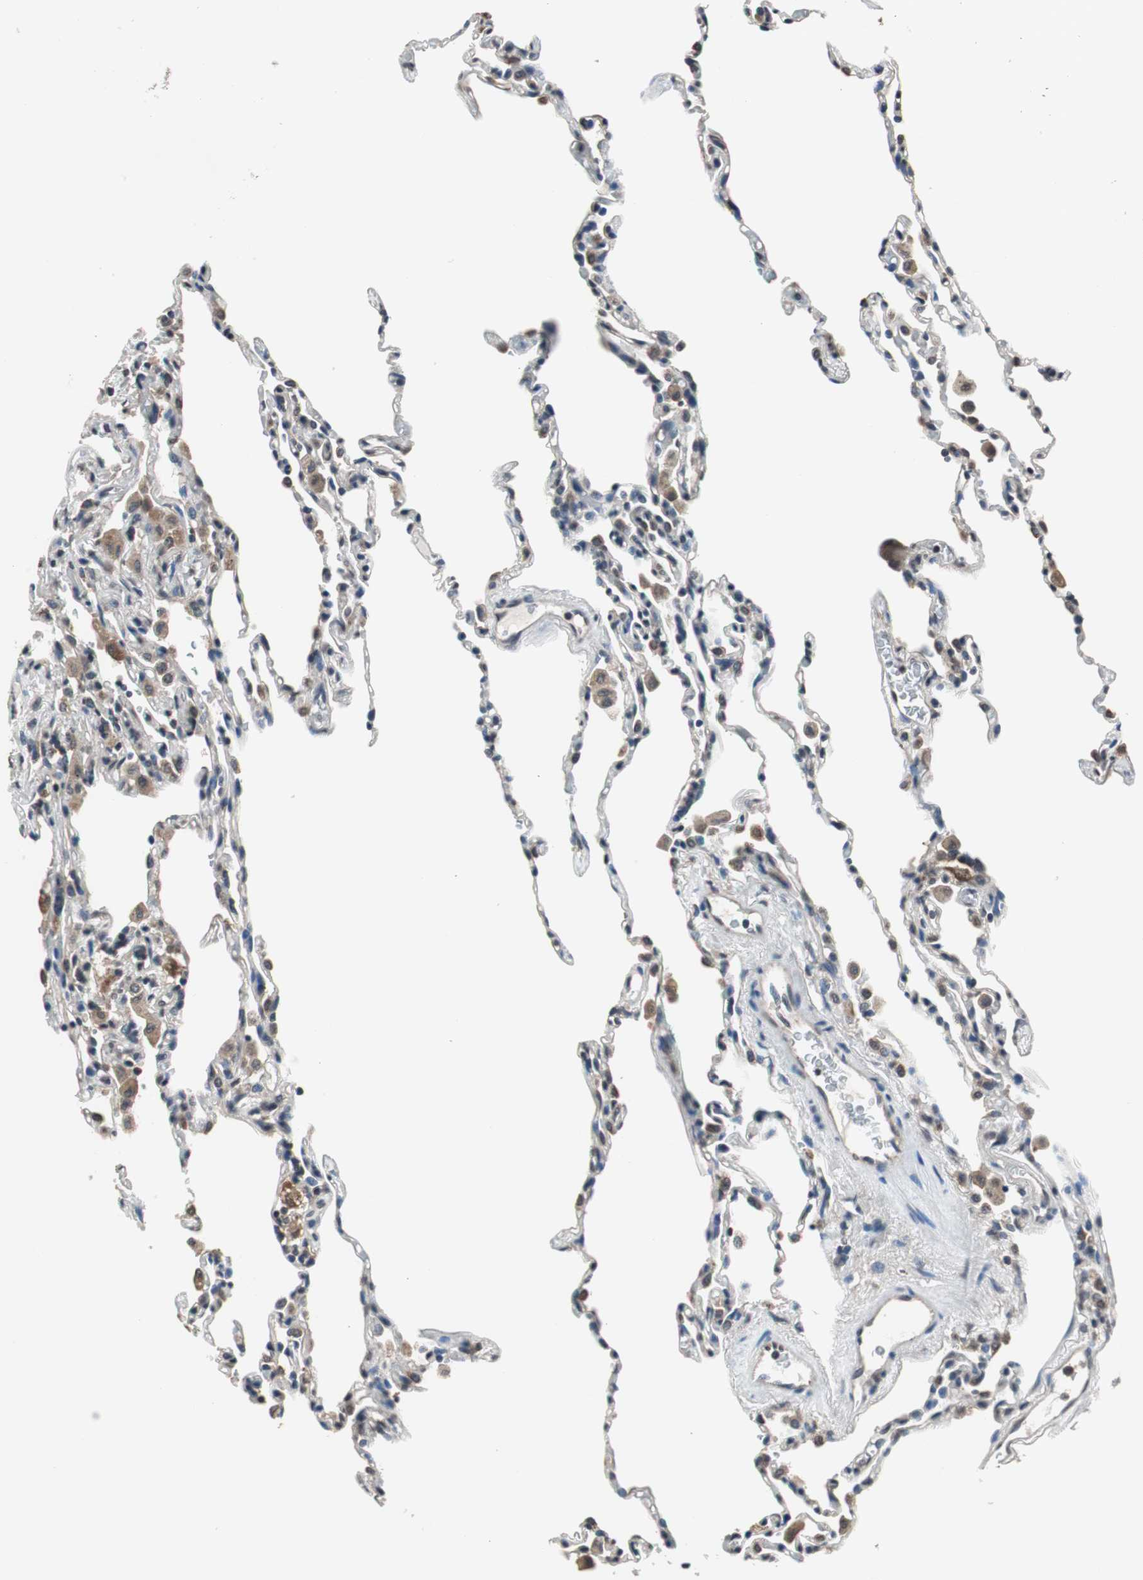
{"staining": {"intensity": "weak", "quantity": ">75%", "location": "cytoplasmic/membranous"}, "tissue": "lung", "cell_type": "Alveolar cells", "image_type": "normal", "snomed": [{"axis": "morphology", "description": "Normal tissue, NOS"}, {"axis": "topography", "description": "Lung"}], "caption": "Protein analysis of normal lung demonstrates weak cytoplasmic/membranous positivity in about >75% of alveolar cells. Nuclei are stained in blue.", "gene": "GCLC", "patient": {"sex": "male", "age": 59}}